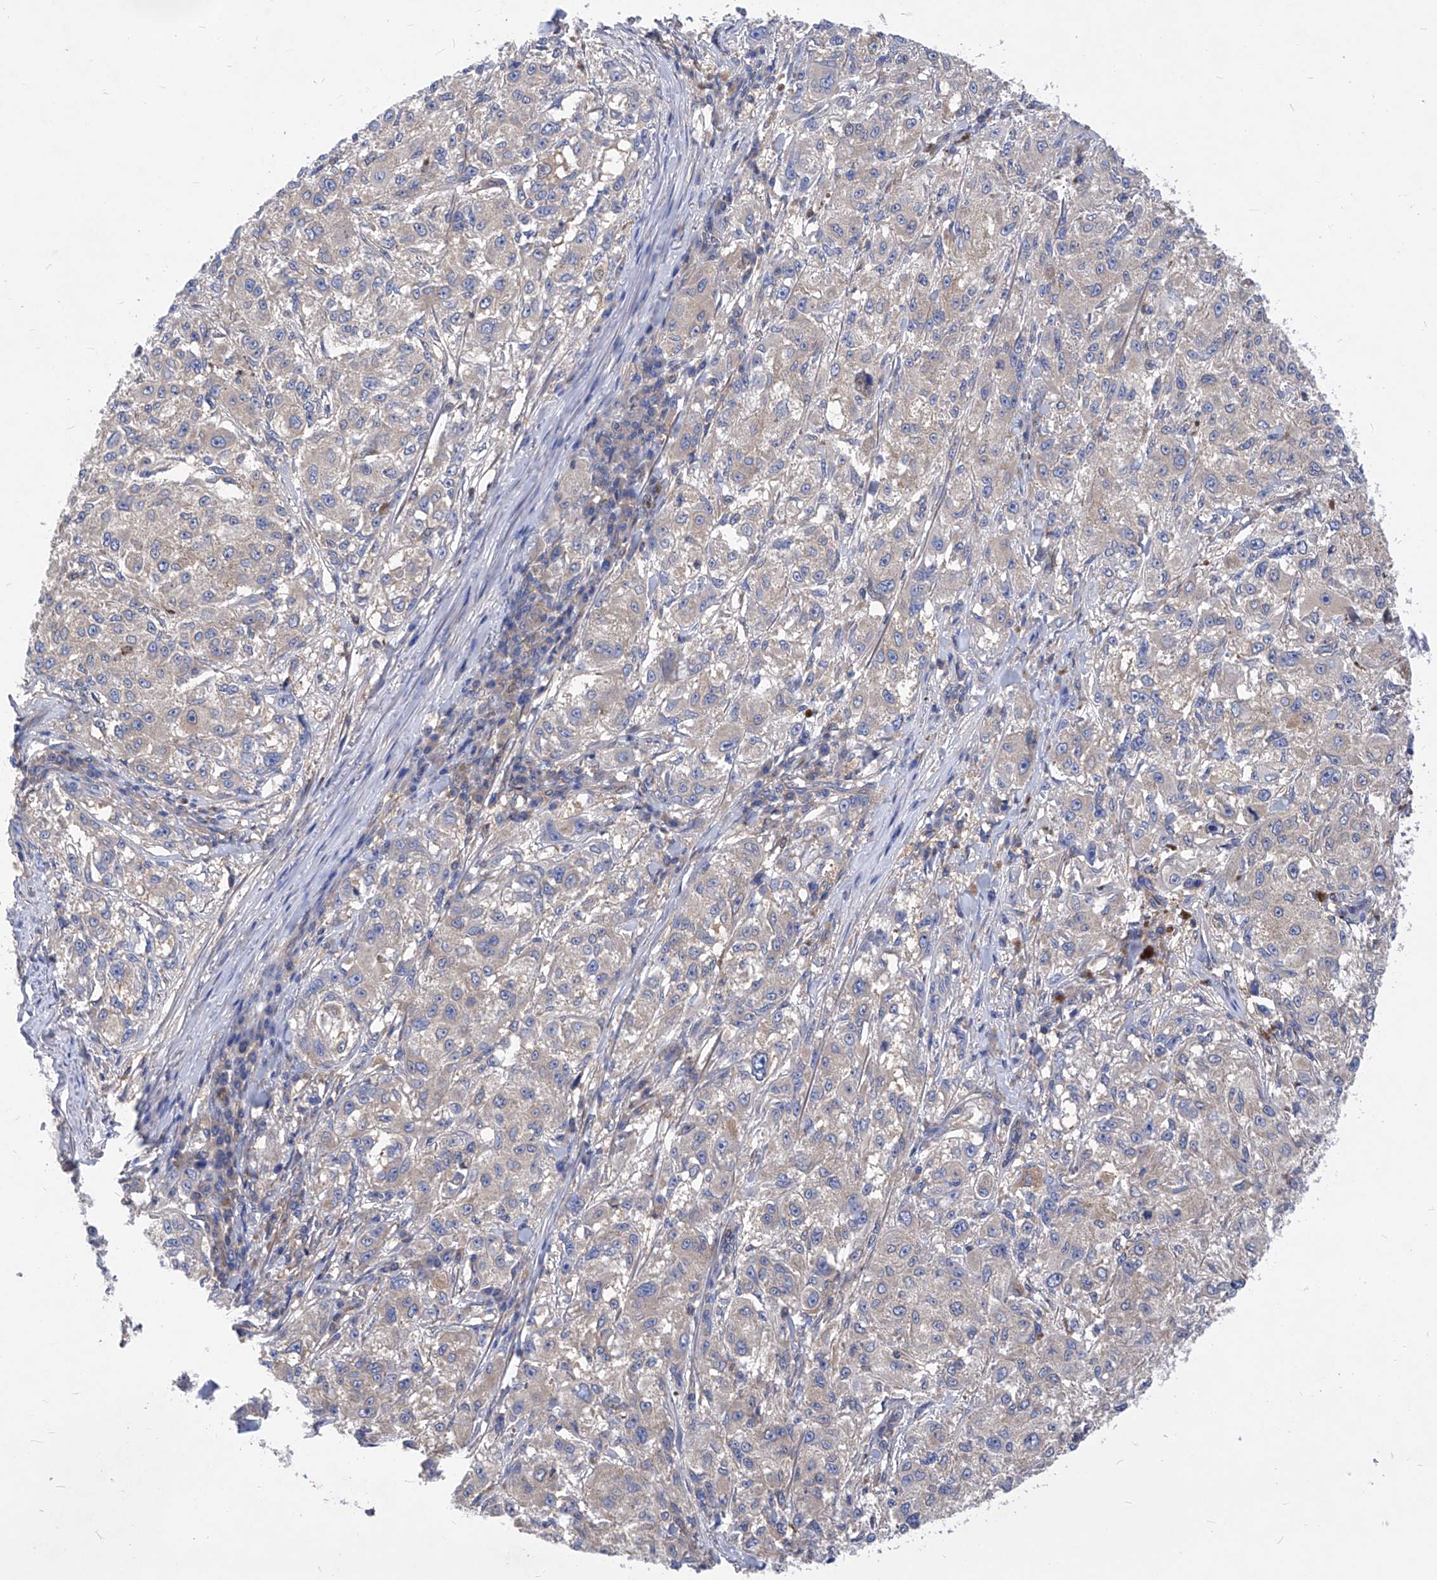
{"staining": {"intensity": "negative", "quantity": "none", "location": "none"}, "tissue": "melanoma", "cell_type": "Tumor cells", "image_type": "cancer", "snomed": [{"axis": "morphology", "description": "Necrosis, NOS"}, {"axis": "morphology", "description": "Malignant melanoma, NOS"}, {"axis": "topography", "description": "Skin"}], "caption": "High power microscopy photomicrograph of an IHC photomicrograph of malignant melanoma, revealing no significant expression in tumor cells.", "gene": "XPNPEP1", "patient": {"sex": "female", "age": 87}}